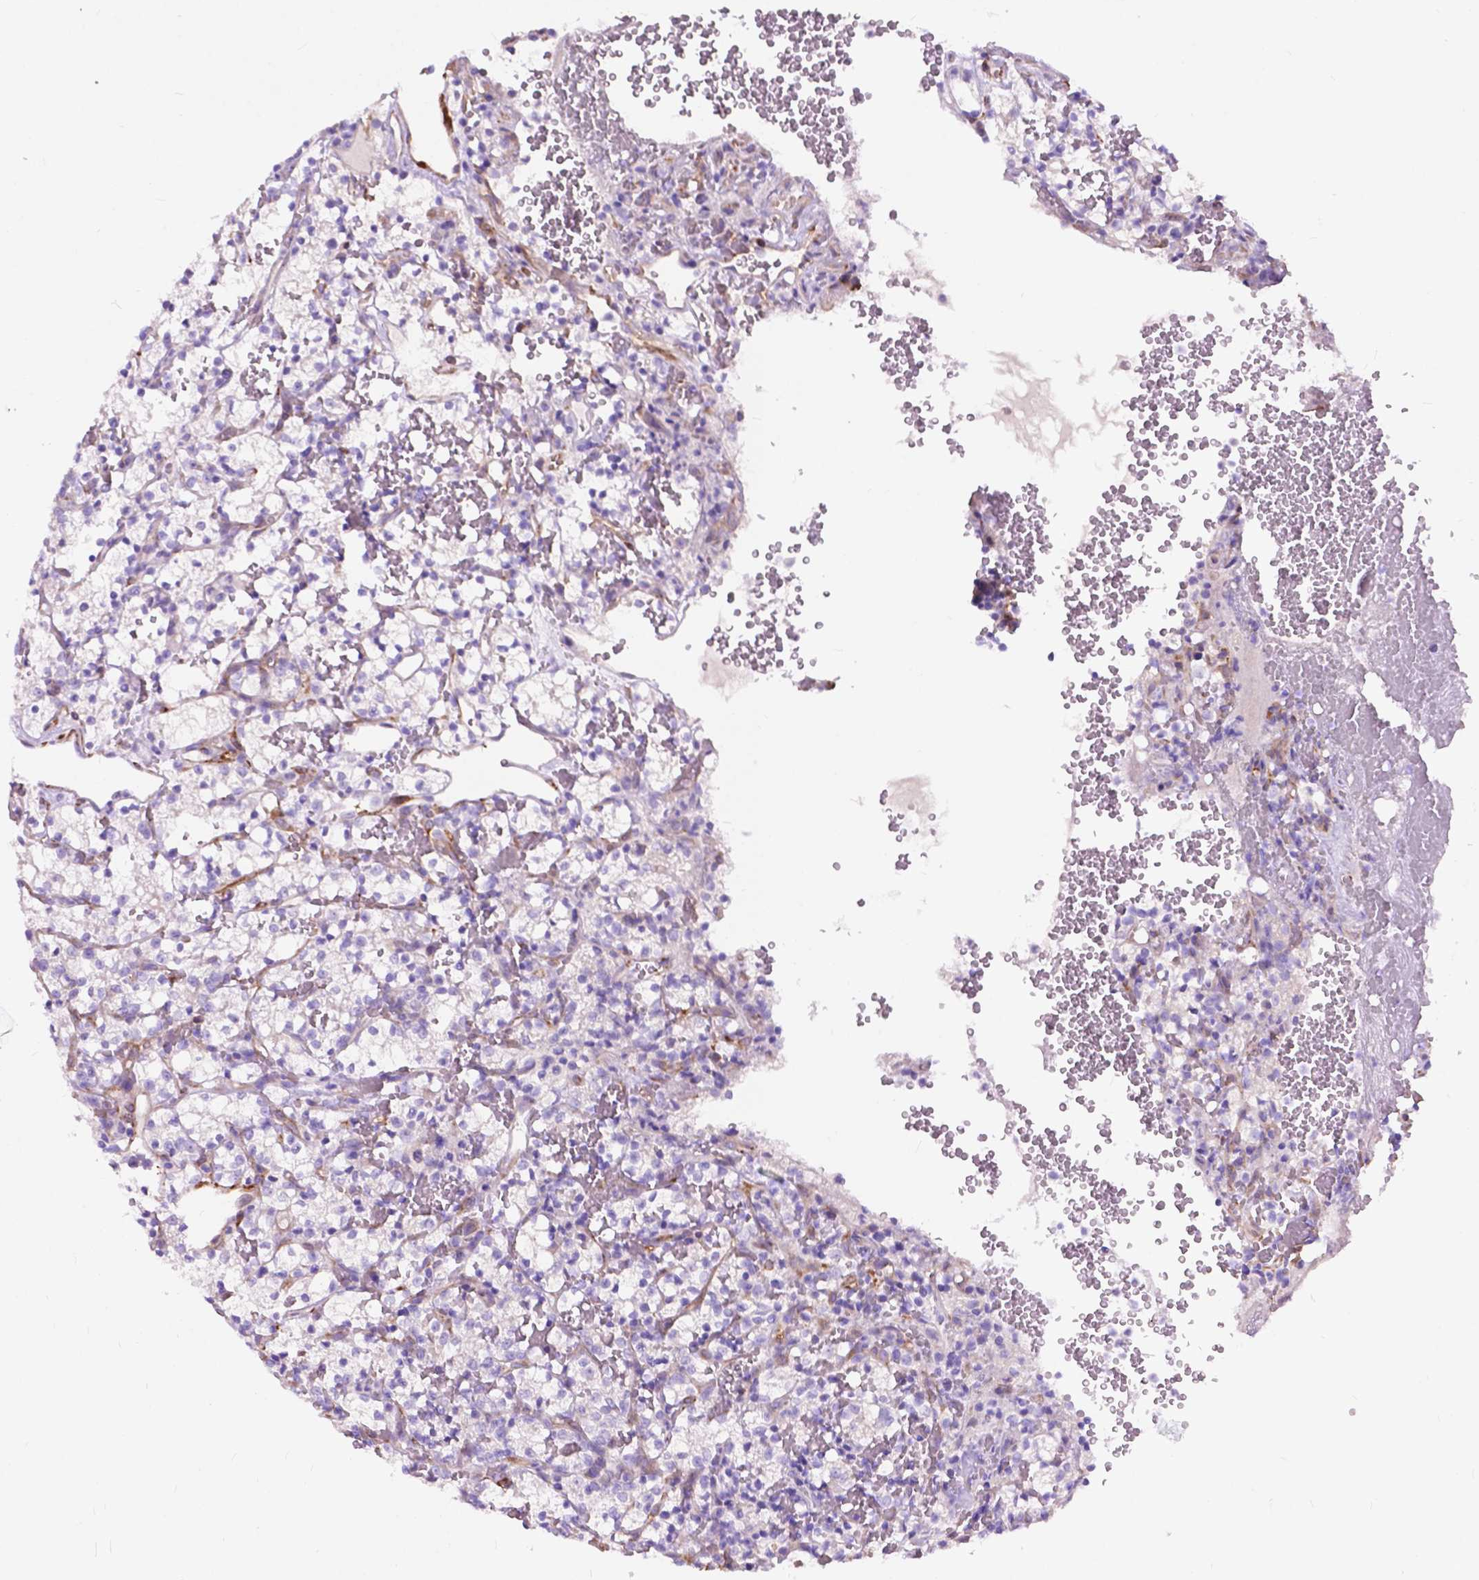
{"staining": {"intensity": "negative", "quantity": "none", "location": "none"}, "tissue": "renal cancer", "cell_type": "Tumor cells", "image_type": "cancer", "snomed": [{"axis": "morphology", "description": "Adenocarcinoma, NOS"}, {"axis": "topography", "description": "Kidney"}], "caption": "High power microscopy micrograph of an immunohistochemistry image of renal adenocarcinoma, revealing no significant staining in tumor cells.", "gene": "PCDHA12", "patient": {"sex": "female", "age": 69}}